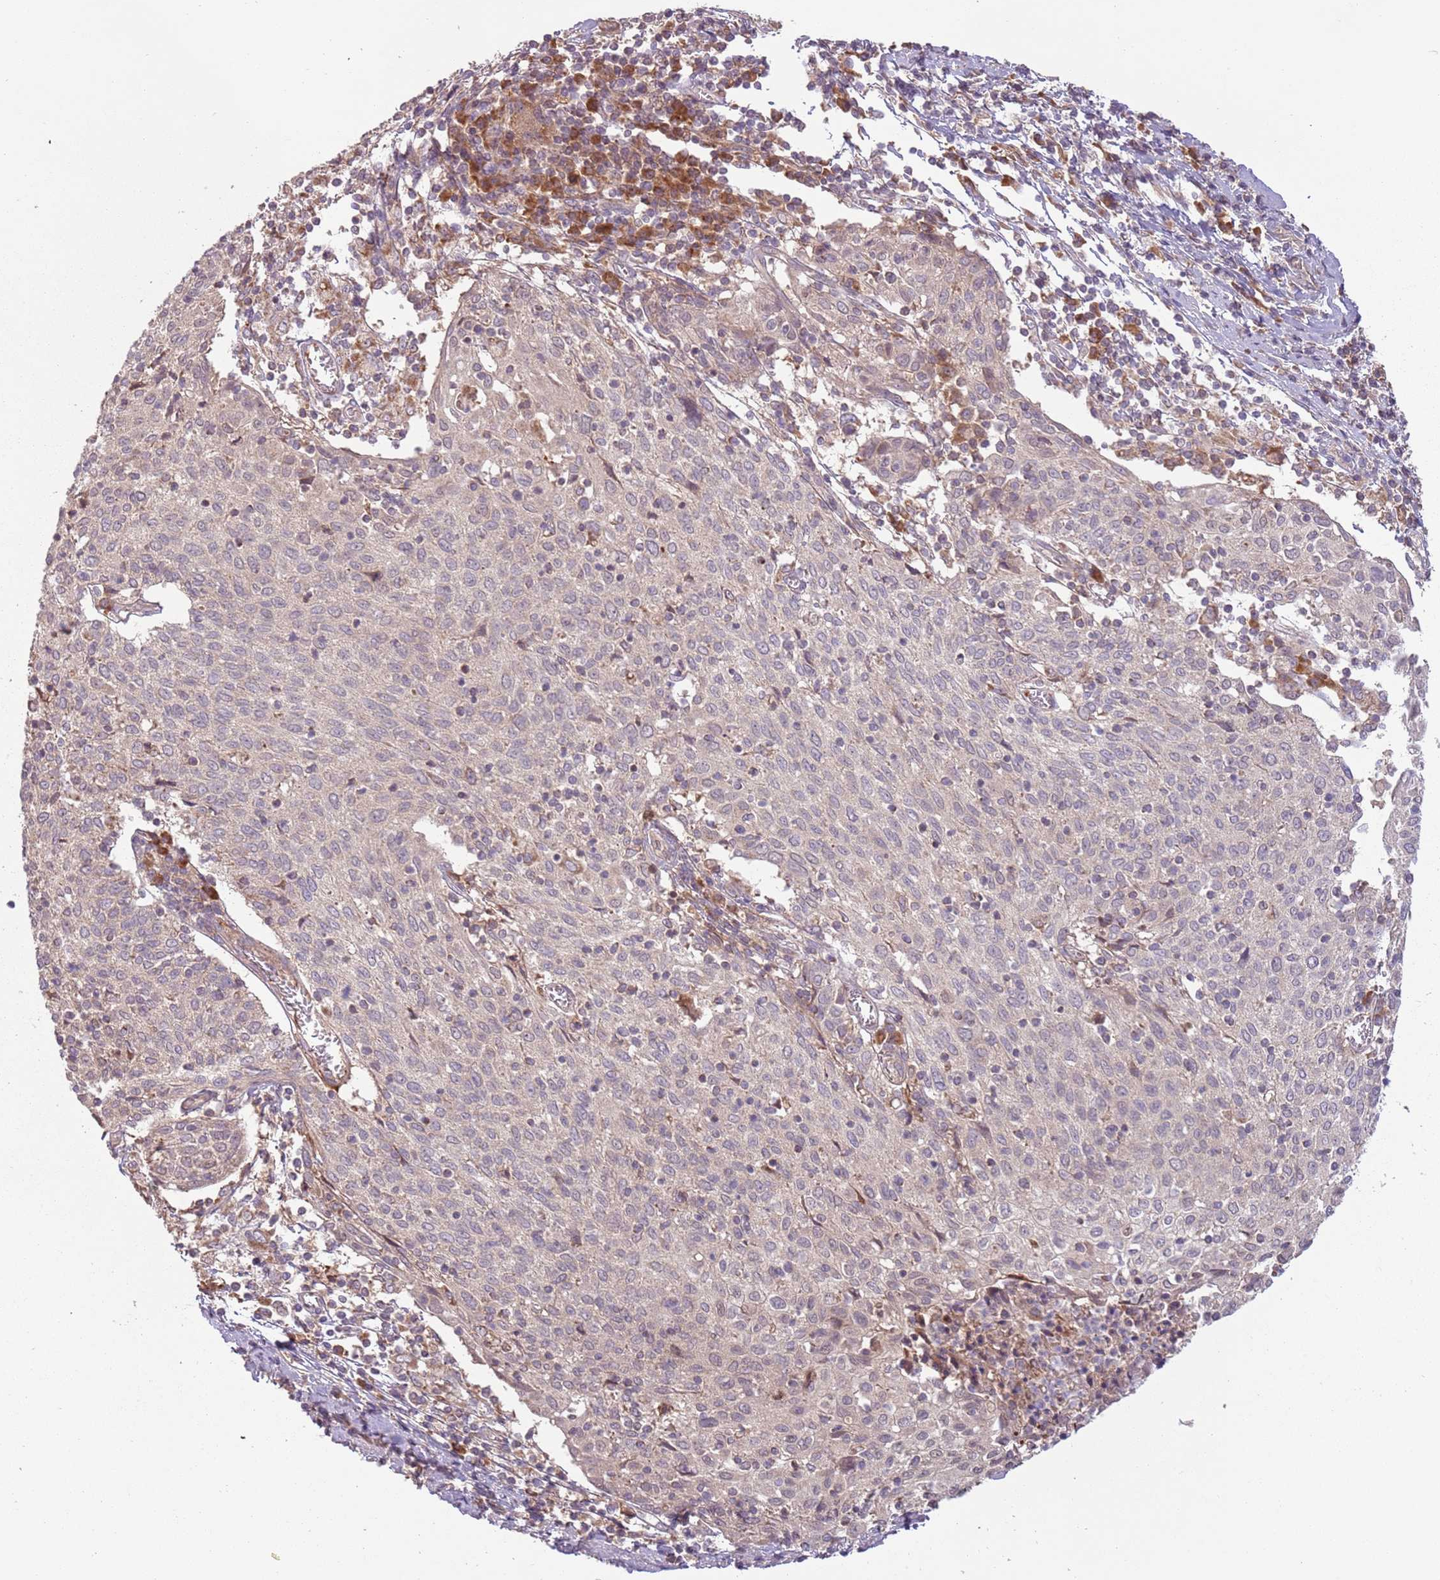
{"staining": {"intensity": "weak", "quantity": "25%-75%", "location": "cytoplasmic/membranous"}, "tissue": "cervical cancer", "cell_type": "Tumor cells", "image_type": "cancer", "snomed": [{"axis": "morphology", "description": "Squamous cell carcinoma, NOS"}, {"axis": "topography", "description": "Cervix"}], "caption": "Brown immunohistochemical staining in cervical squamous cell carcinoma demonstrates weak cytoplasmic/membranous expression in about 25%-75% of tumor cells.", "gene": "FECH", "patient": {"sex": "female", "age": 52}}